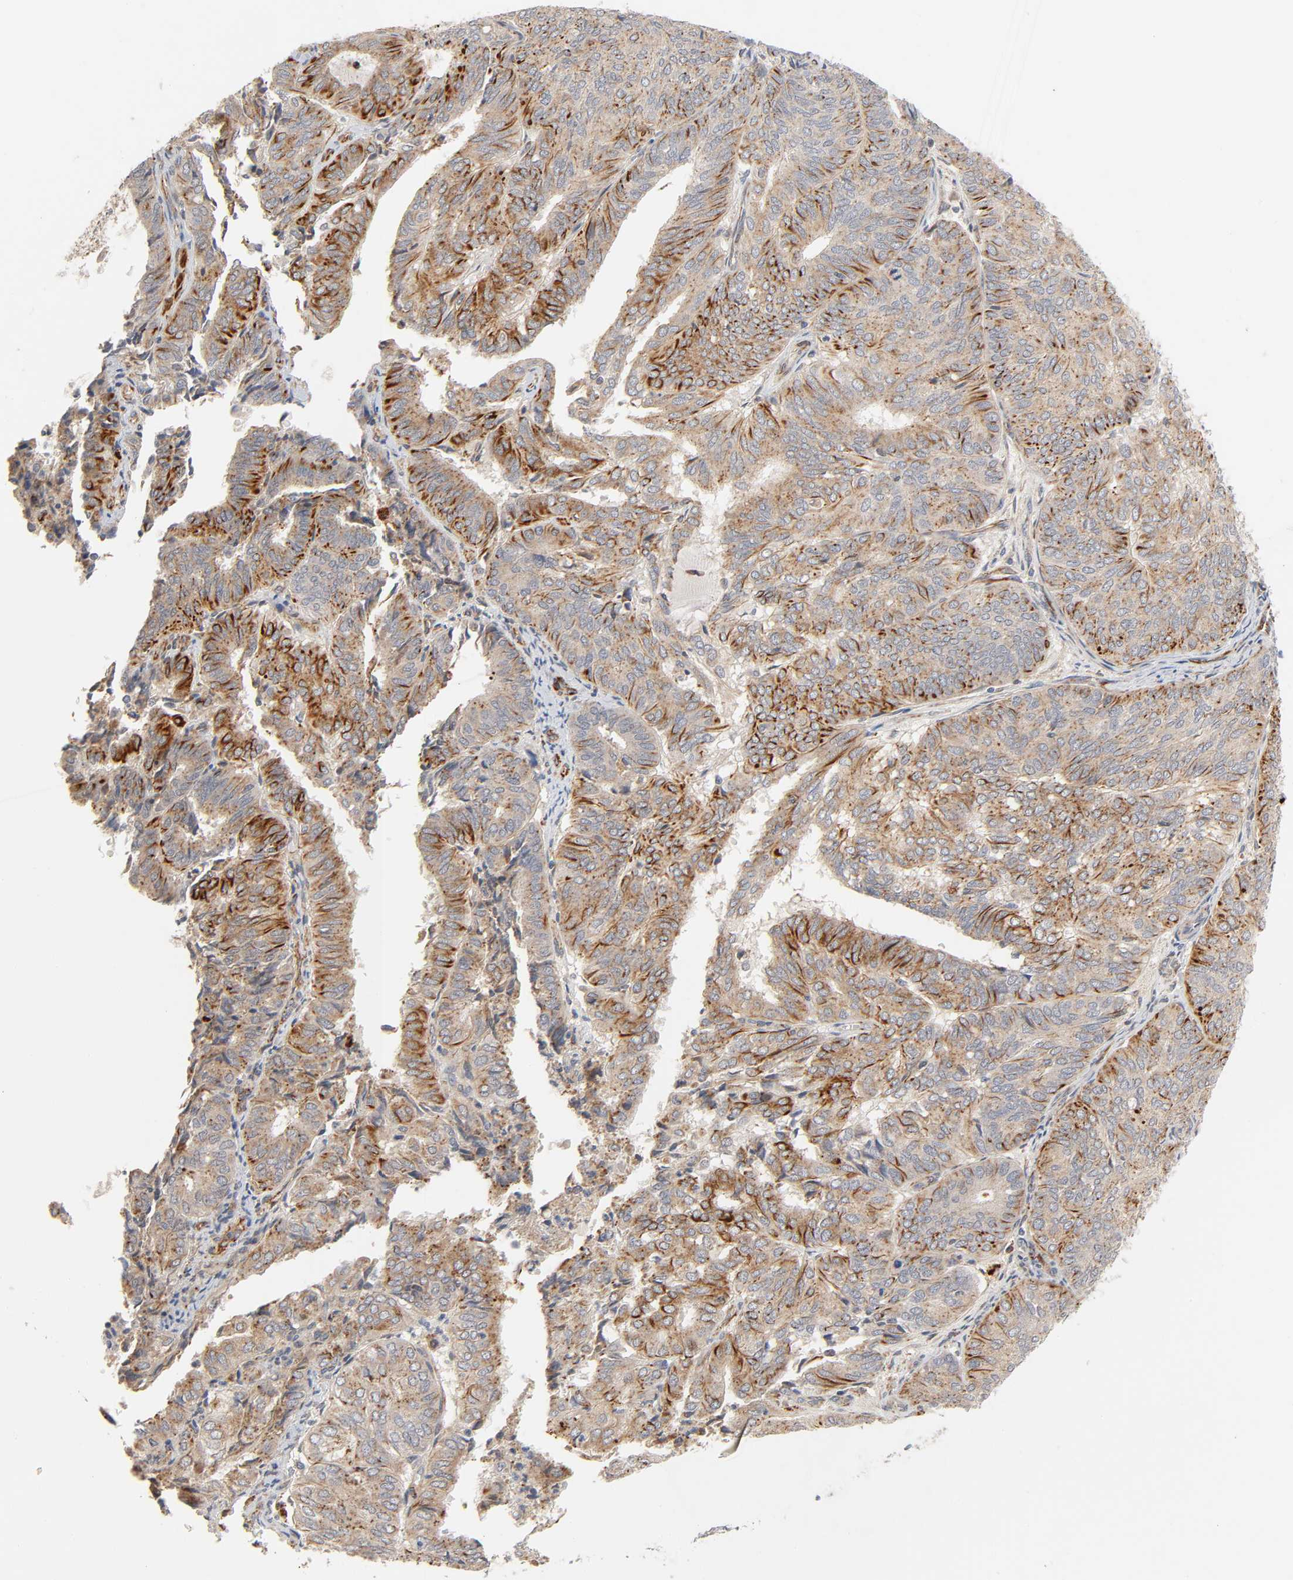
{"staining": {"intensity": "strong", "quantity": ">75%", "location": "cytoplasmic/membranous"}, "tissue": "endometrial cancer", "cell_type": "Tumor cells", "image_type": "cancer", "snomed": [{"axis": "morphology", "description": "Adenocarcinoma, NOS"}, {"axis": "topography", "description": "Uterus"}], "caption": "Immunohistochemical staining of human endometrial cancer (adenocarcinoma) displays high levels of strong cytoplasmic/membranous staining in approximately >75% of tumor cells. The protein is shown in brown color, while the nuclei are stained blue.", "gene": "REEP6", "patient": {"sex": "female", "age": 60}}